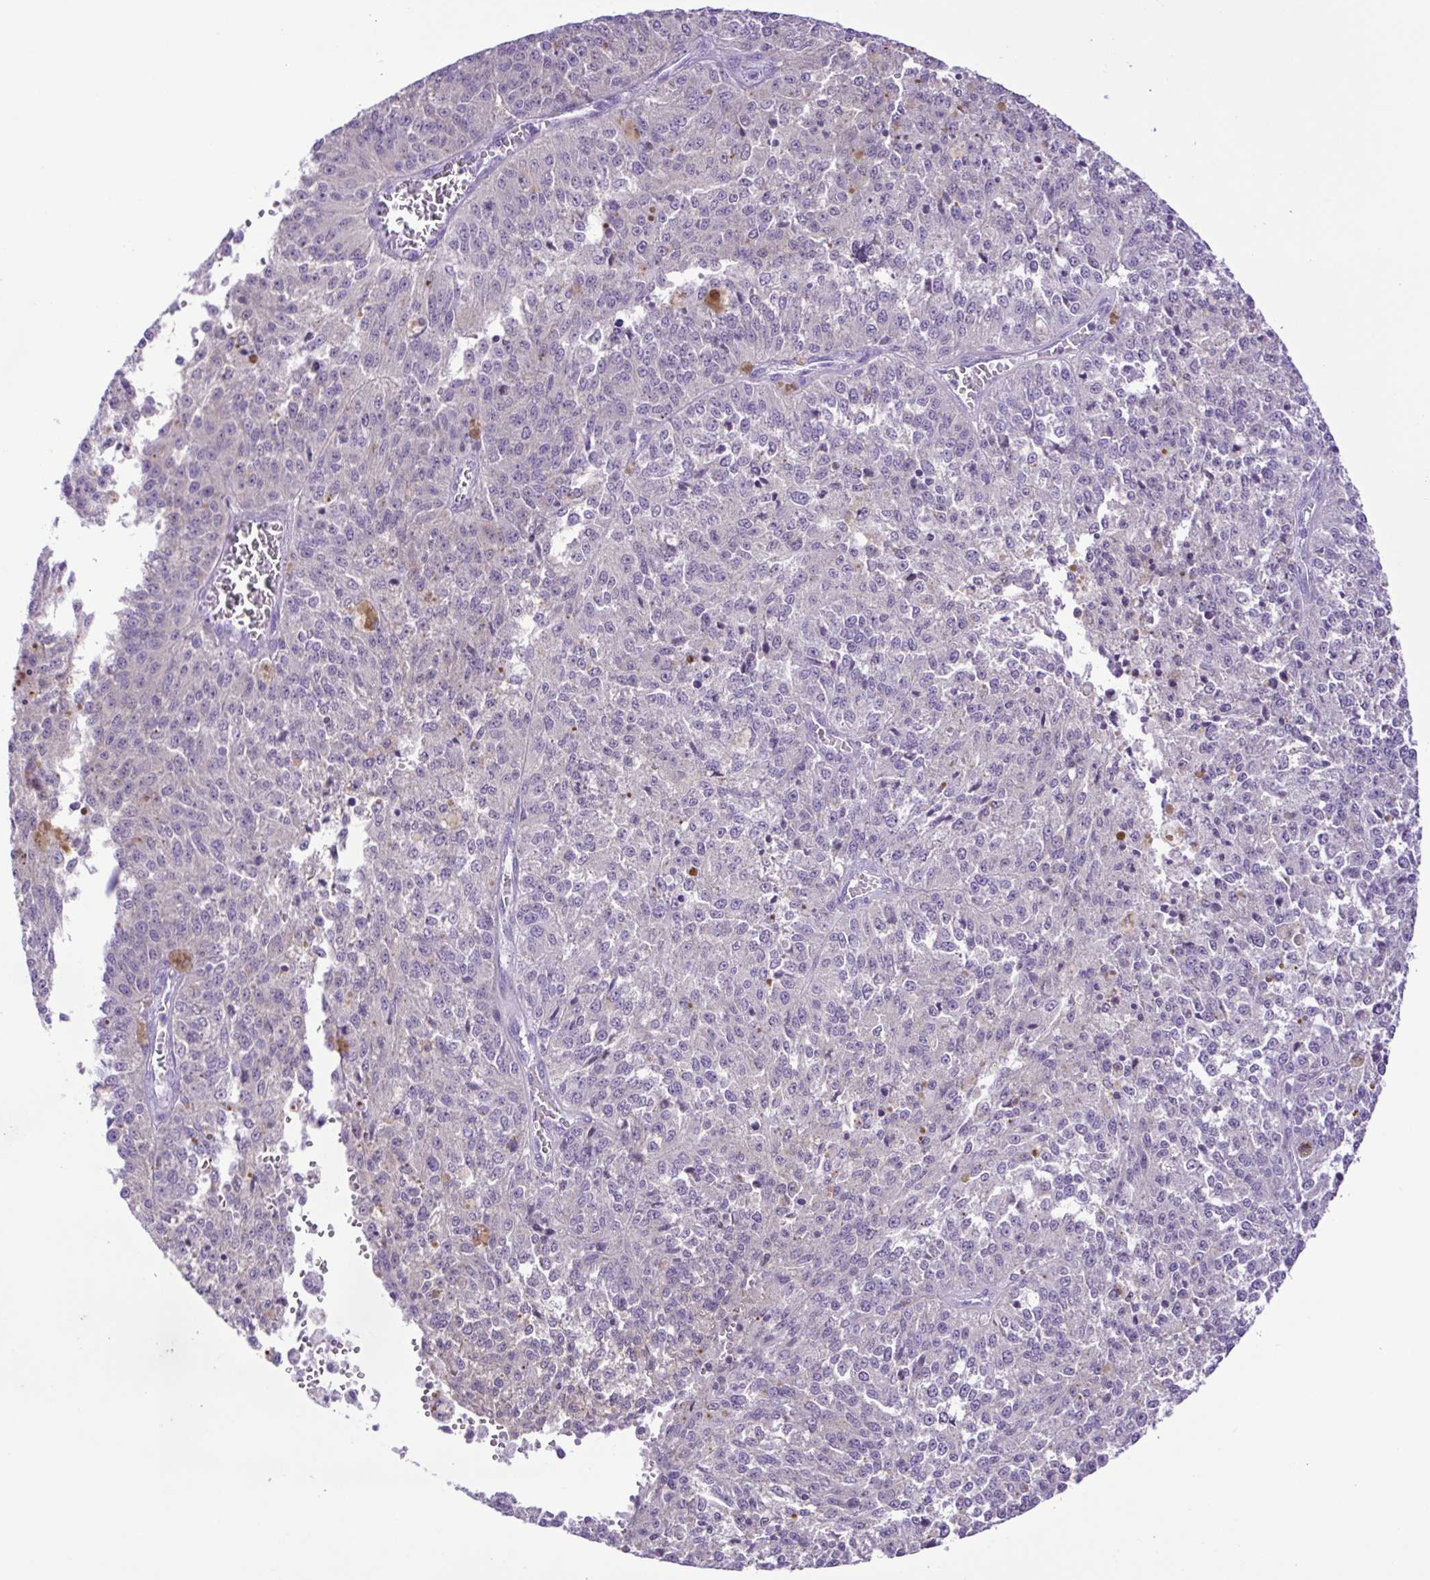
{"staining": {"intensity": "negative", "quantity": "none", "location": "none"}, "tissue": "melanoma", "cell_type": "Tumor cells", "image_type": "cancer", "snomed": [{"axis": "morphology", "description": "Malignant melanoma, Metastatic site"}, {"axis": "topography", "description": "Lymph node"}], "caption": "The immunohistochemistry histopathology image has no significant positivity in tumor cells of melanoma tissue.", "gene": "SYT1", "patient": {"sex": "female", "age": 64}}